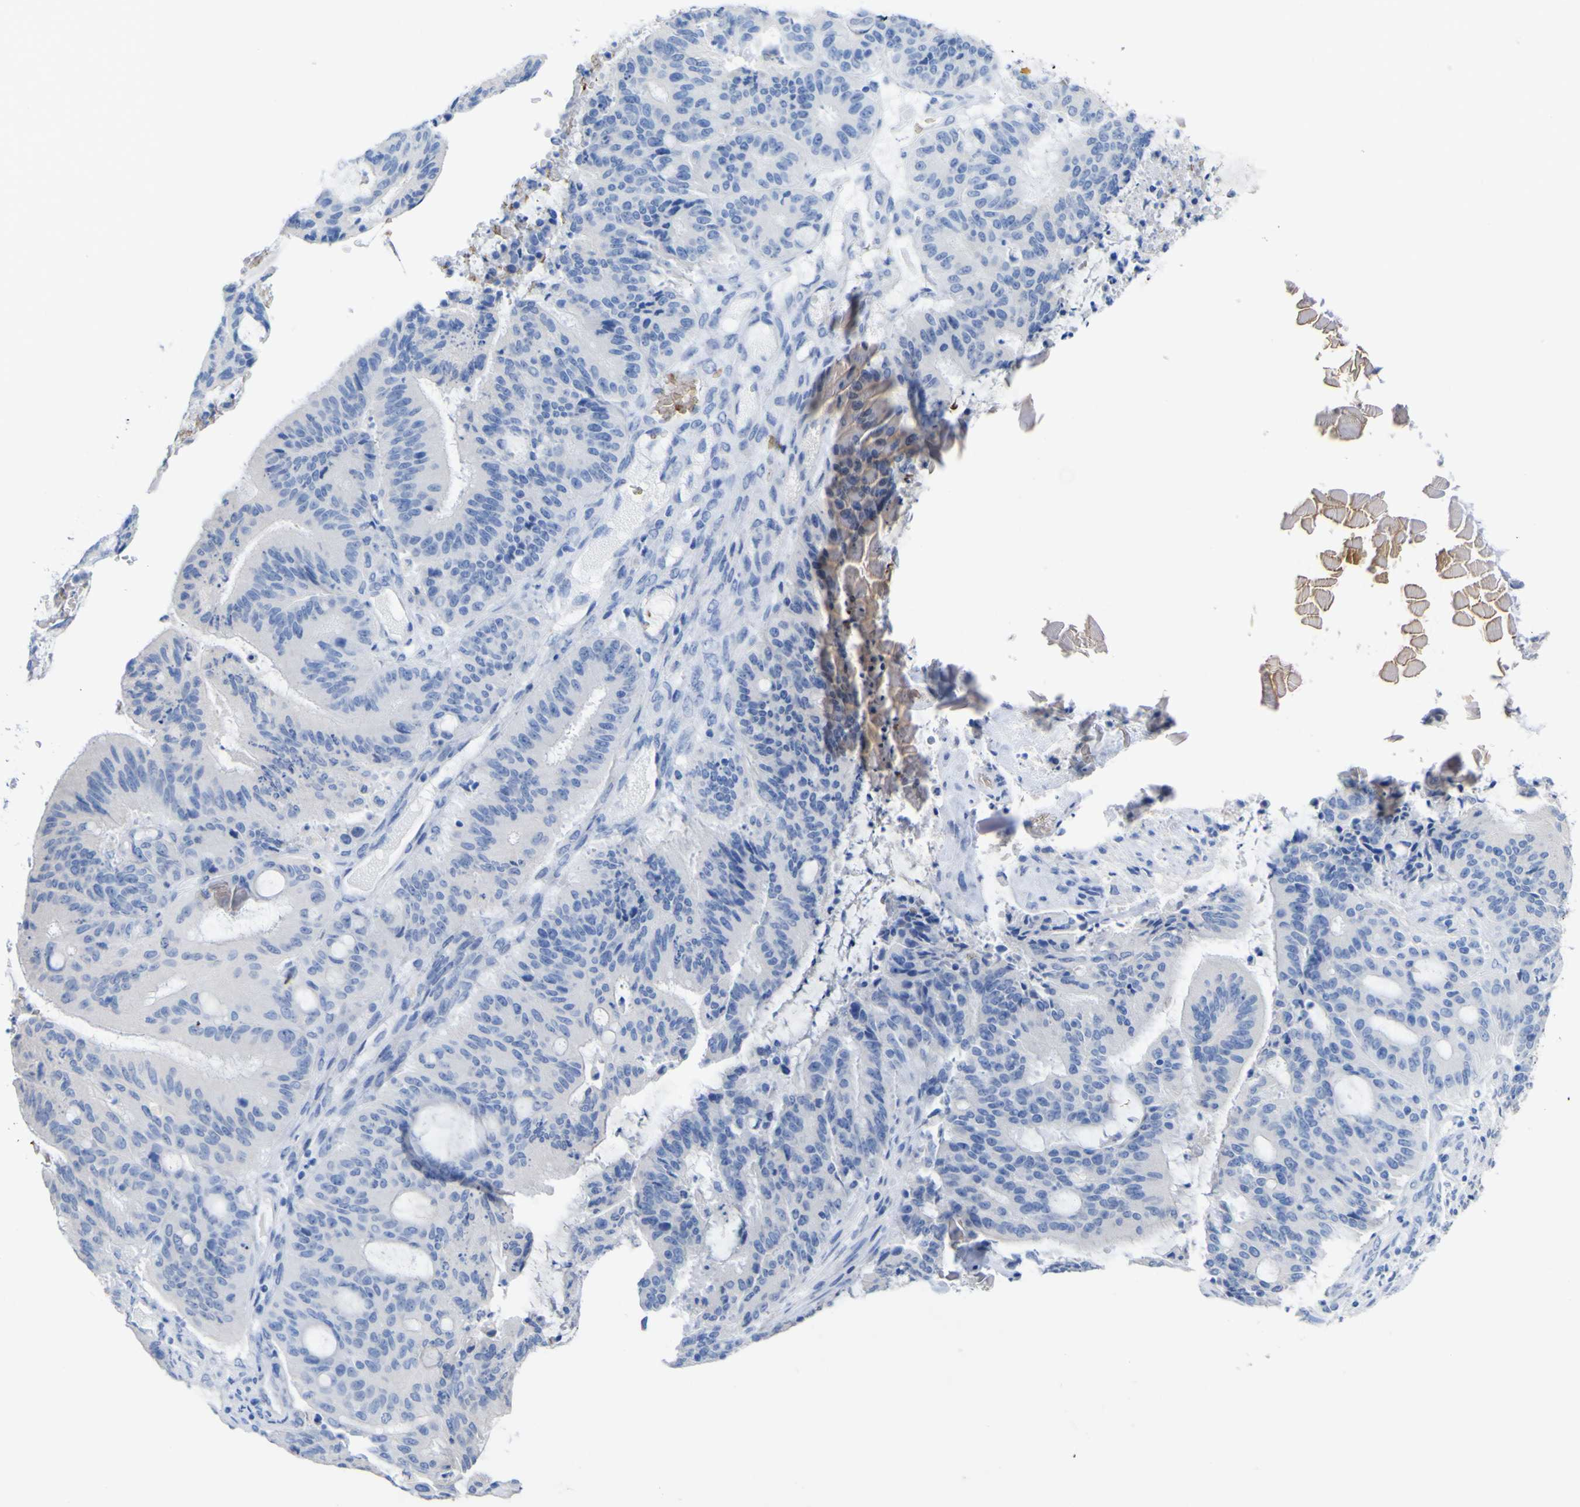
{"staining": {"intensity": "negative", "quantity": "none", "location": "none"}, "tissue": "liver cancer", "cell_type": "Tumor cells", "image_type": "cancer", "snomed": [{"axis": "morphology", "description": "Cholangiocarcinoma"}, {"axis": "topography", "description": "Liver"}], "caption": "Protein analysis of liver cholangiocarcinoma reveals no significant positivity in tumor cells. The staining is performed using DAB (3,3'-diaminobenzidine) brown chromogen with nuclei counter-stained in using hematoxylin.", "gene": "GCM1", "patient": {"sex": "female", "age": 73}}